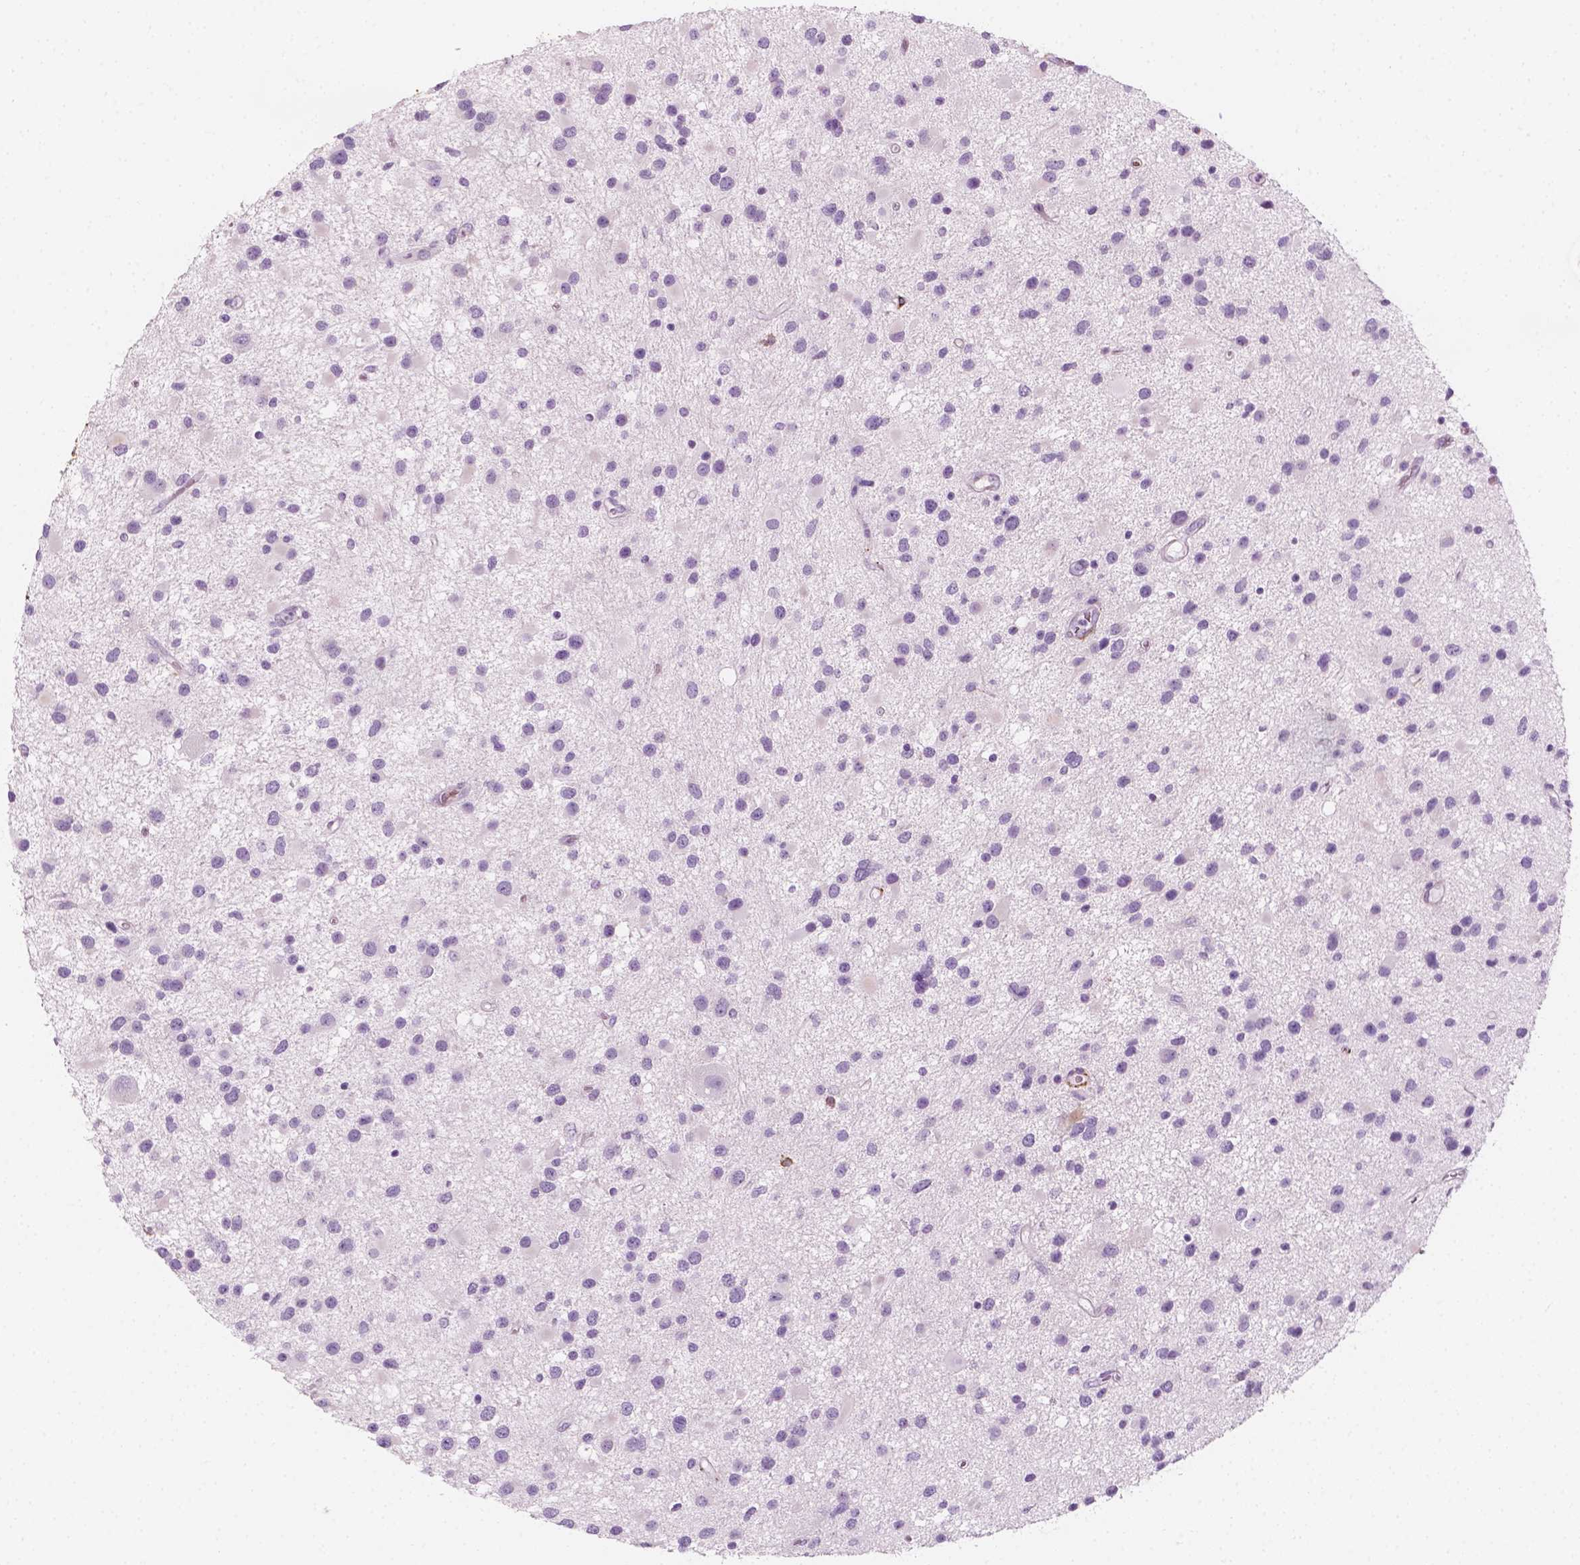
{"staining": {"intensity": "negative", "quantity": "none", "location": "none"}, "tissue": "glioma", "cell_type": "Tumor cells", "image_type": "cancer", "snomed": [{"axis": "morphology", "description": "Glioma, malignant, Low grade"}, {"axis": "topography", "description": "Brain"}], "caption": "DAB (3,3'-diaminobenzidine) immunohistochemical staining of malignant glioma (low-grade) demonstrates no significant positivity in tumor cells.", "gene": "CES1", "patient": {"sex": "female", "age": 32}}